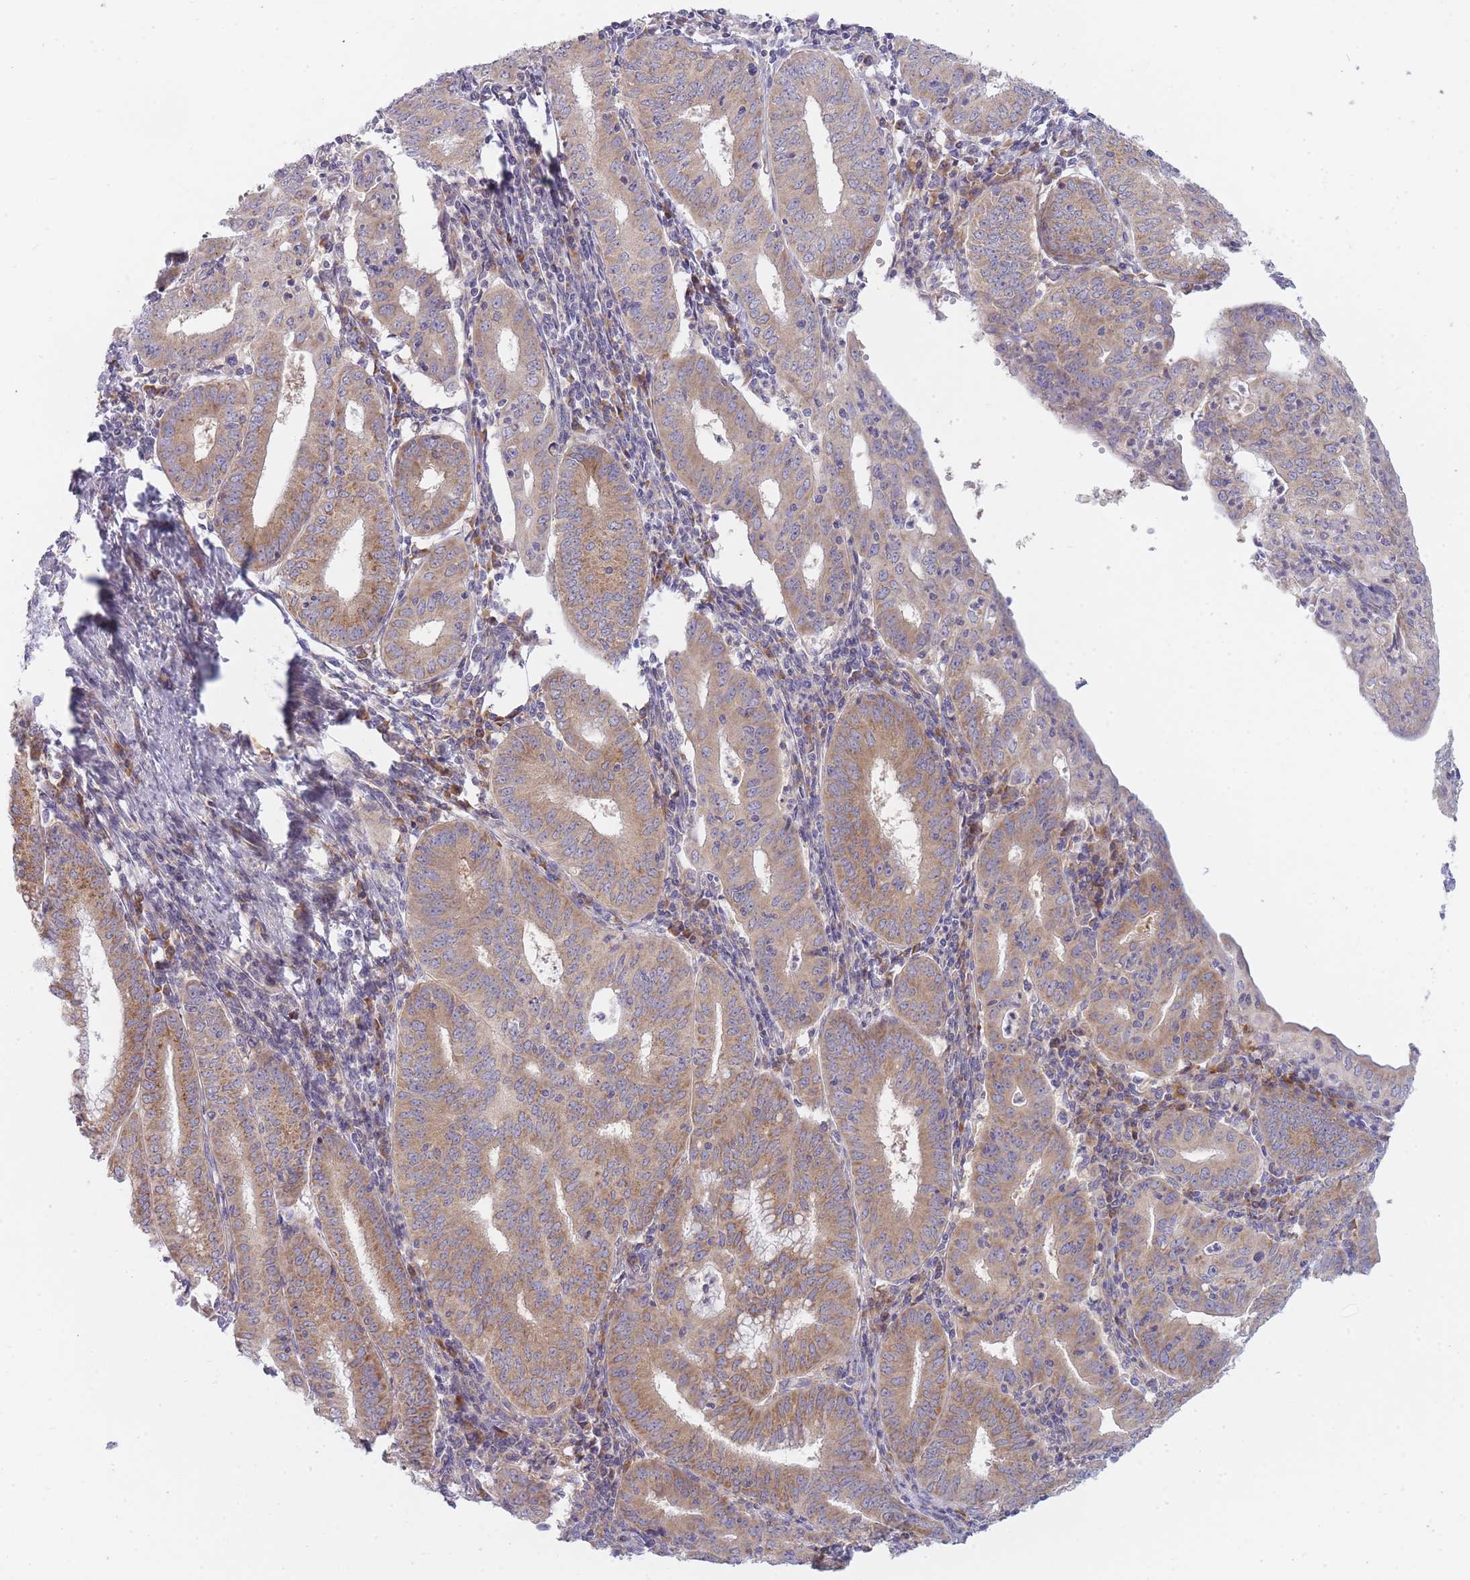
{"staining": {"intensity": "moderate", "quantity": ">75%", "location": "cytoplasmic/membranous"}, "tissue": "endometrial cancer", "cell_type": "Tumor cells", "image_type": "cancer", "snomed": [{"axis": "morphology", "description": "Adenocarcinoma, NOS"}, {"axis": "topography", "description": "Endometrium"}], "caption": "IHC staining of endometrial cancer (adenocarcinoma), which exhibits medium levels of moderate cytoplasmic/membranous staining in approximately >75% of tumor cells indicating moderate cytoplasmic/membranous protein staining. The staining was performed using DAB (3,3'-diaminobenzidine) (brown) for protein detection and nuclei were counterstained in hematoxylin (blue).", "gene": "OR5L2", "patient": {"sex": "female", "age": 60}}